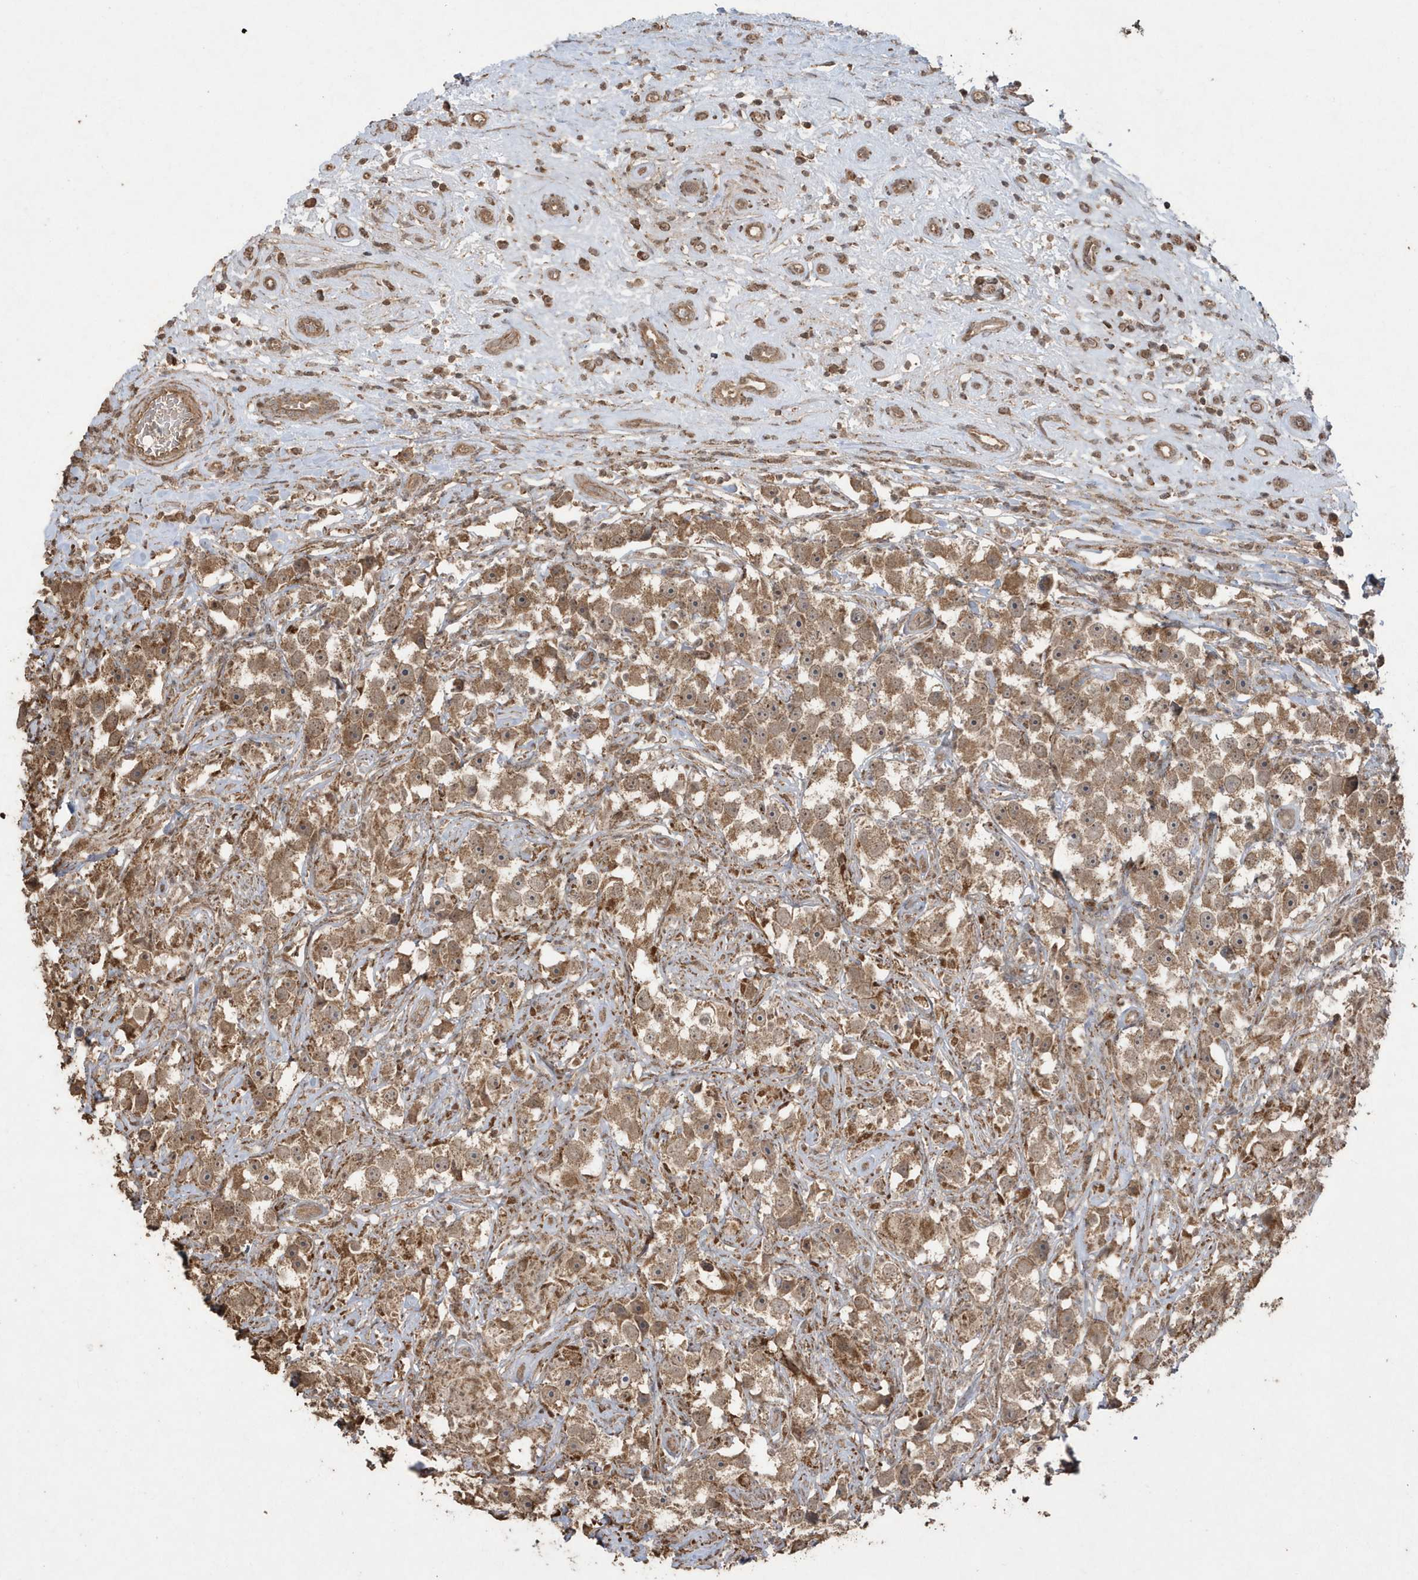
{"staining": {"intensity": "moderate", "quantity": ">75%", "location": "cytoplasmic/membranous"}, "tissue": "testis cancer", "cell_type": "Tumor cells", "image_type": "cancer", "snomed": [{"axis": "morphology", "description": "Seminoma, NOS"}, {"axis": "topography", "description": "Testis"}], "caption": "An image of human testis cancer (seminoma) stained for a protein displays moderate cytoplasmic/membranous brown staining in tumor cells. The staining was performed using DAB (3,3'-diaminobenzidine), with brown indicating positive protein expression. Nuclei are stained blue with hematoxylin.", "gene": "PAXBP1", "patient": {"sex": "male", "age": 49}}